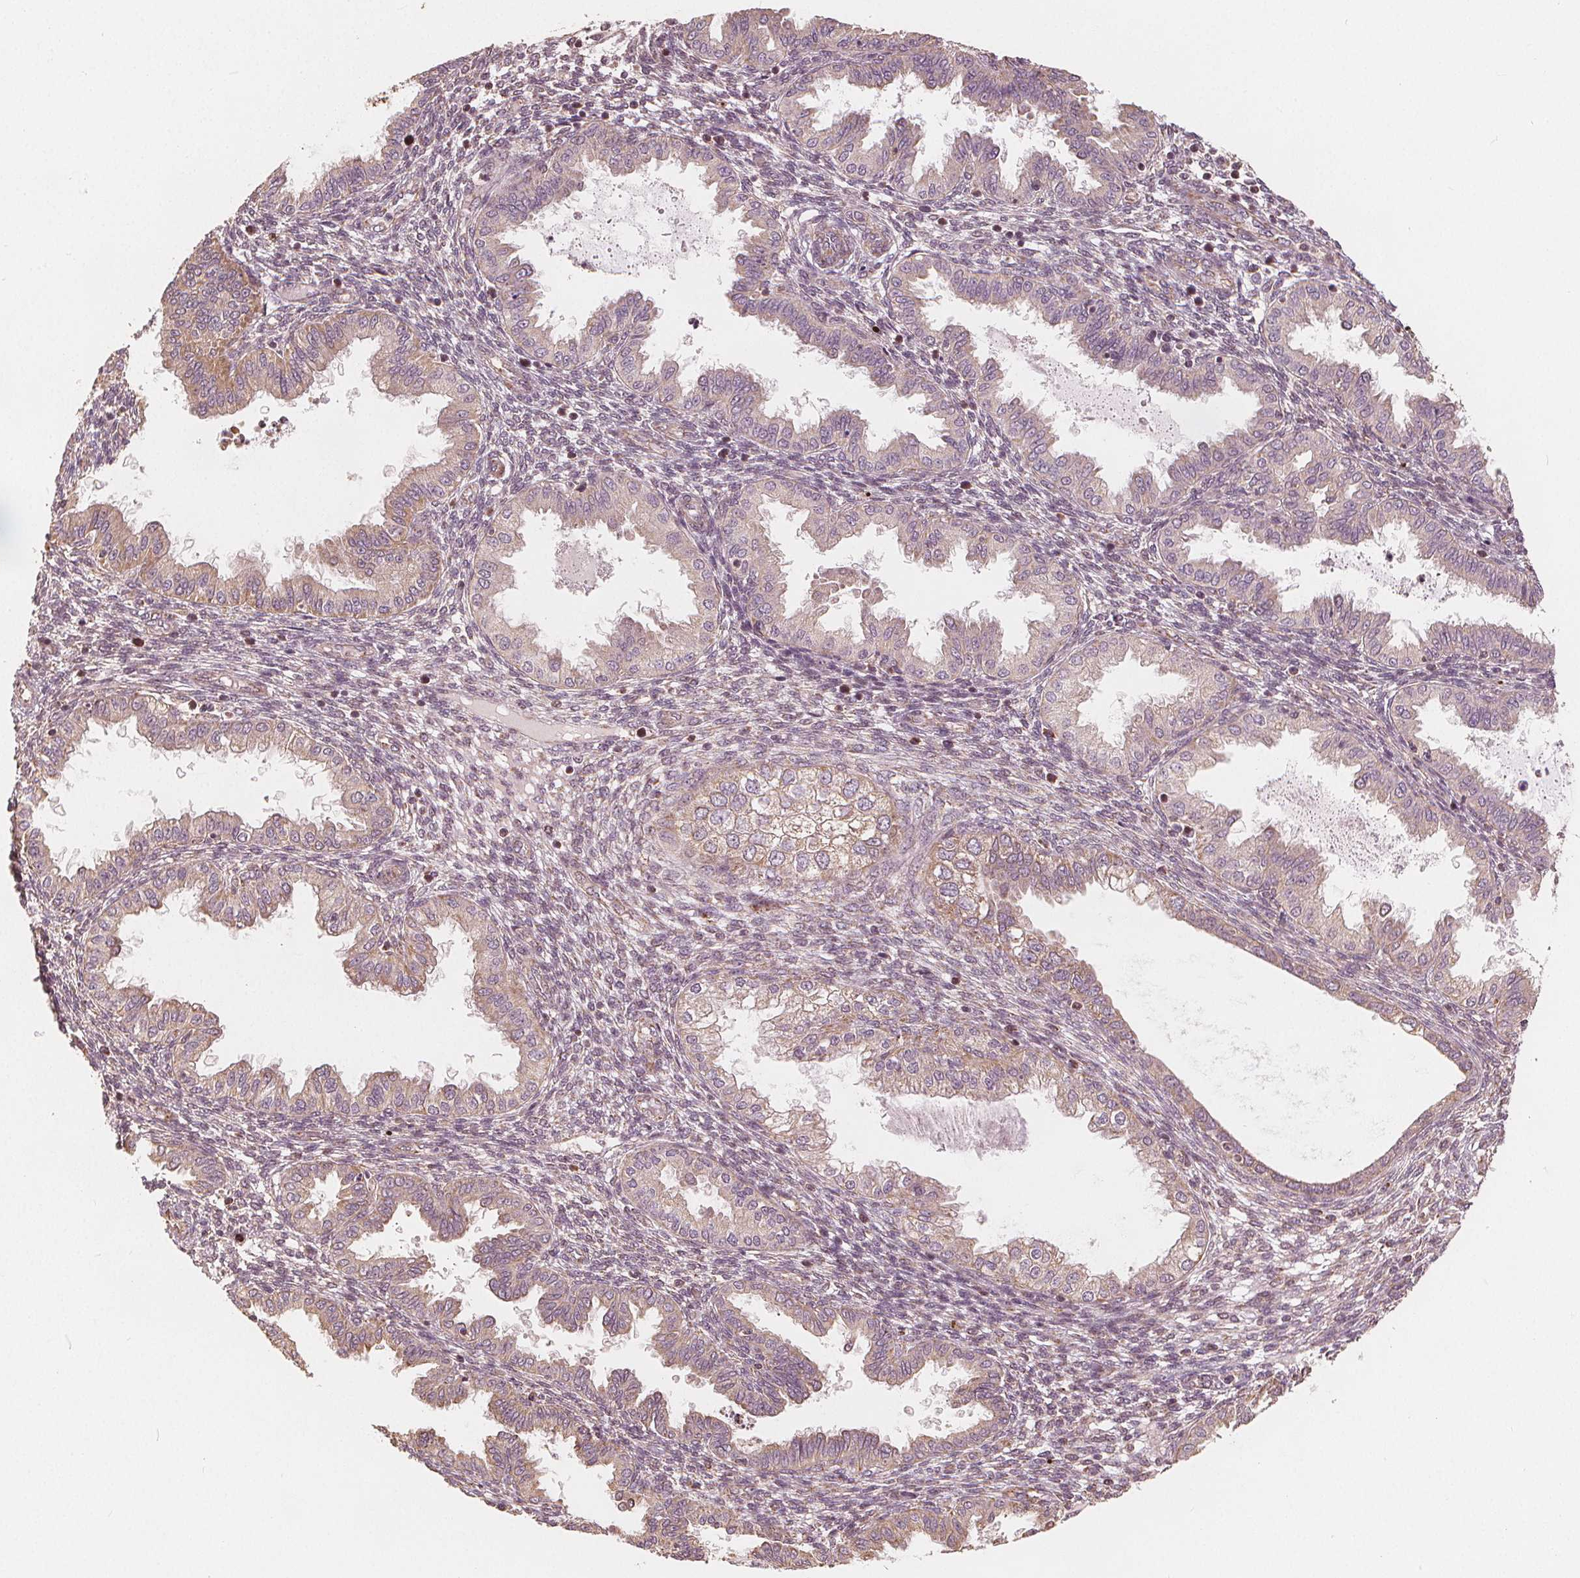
{"staining": {"intensity": "negative", "quantity": "none", "location": "none"}, "tissue": "endometrium", "cell_type": "Cells in endometrial stroma", "image_type": "normal", "snomed": [{"axis": "morphology", "description": "Normal tissue, NOS"}, {"axis": "topography", "description": "Endometrium"}], "caption": "Immunohistochemistry of benign endometrium exhibits no positivity in cells in endometrial stroma. (DAB IHC, high magnification).", "gene": "PEX26", "patient": {"sex": "female", "age": 33}}